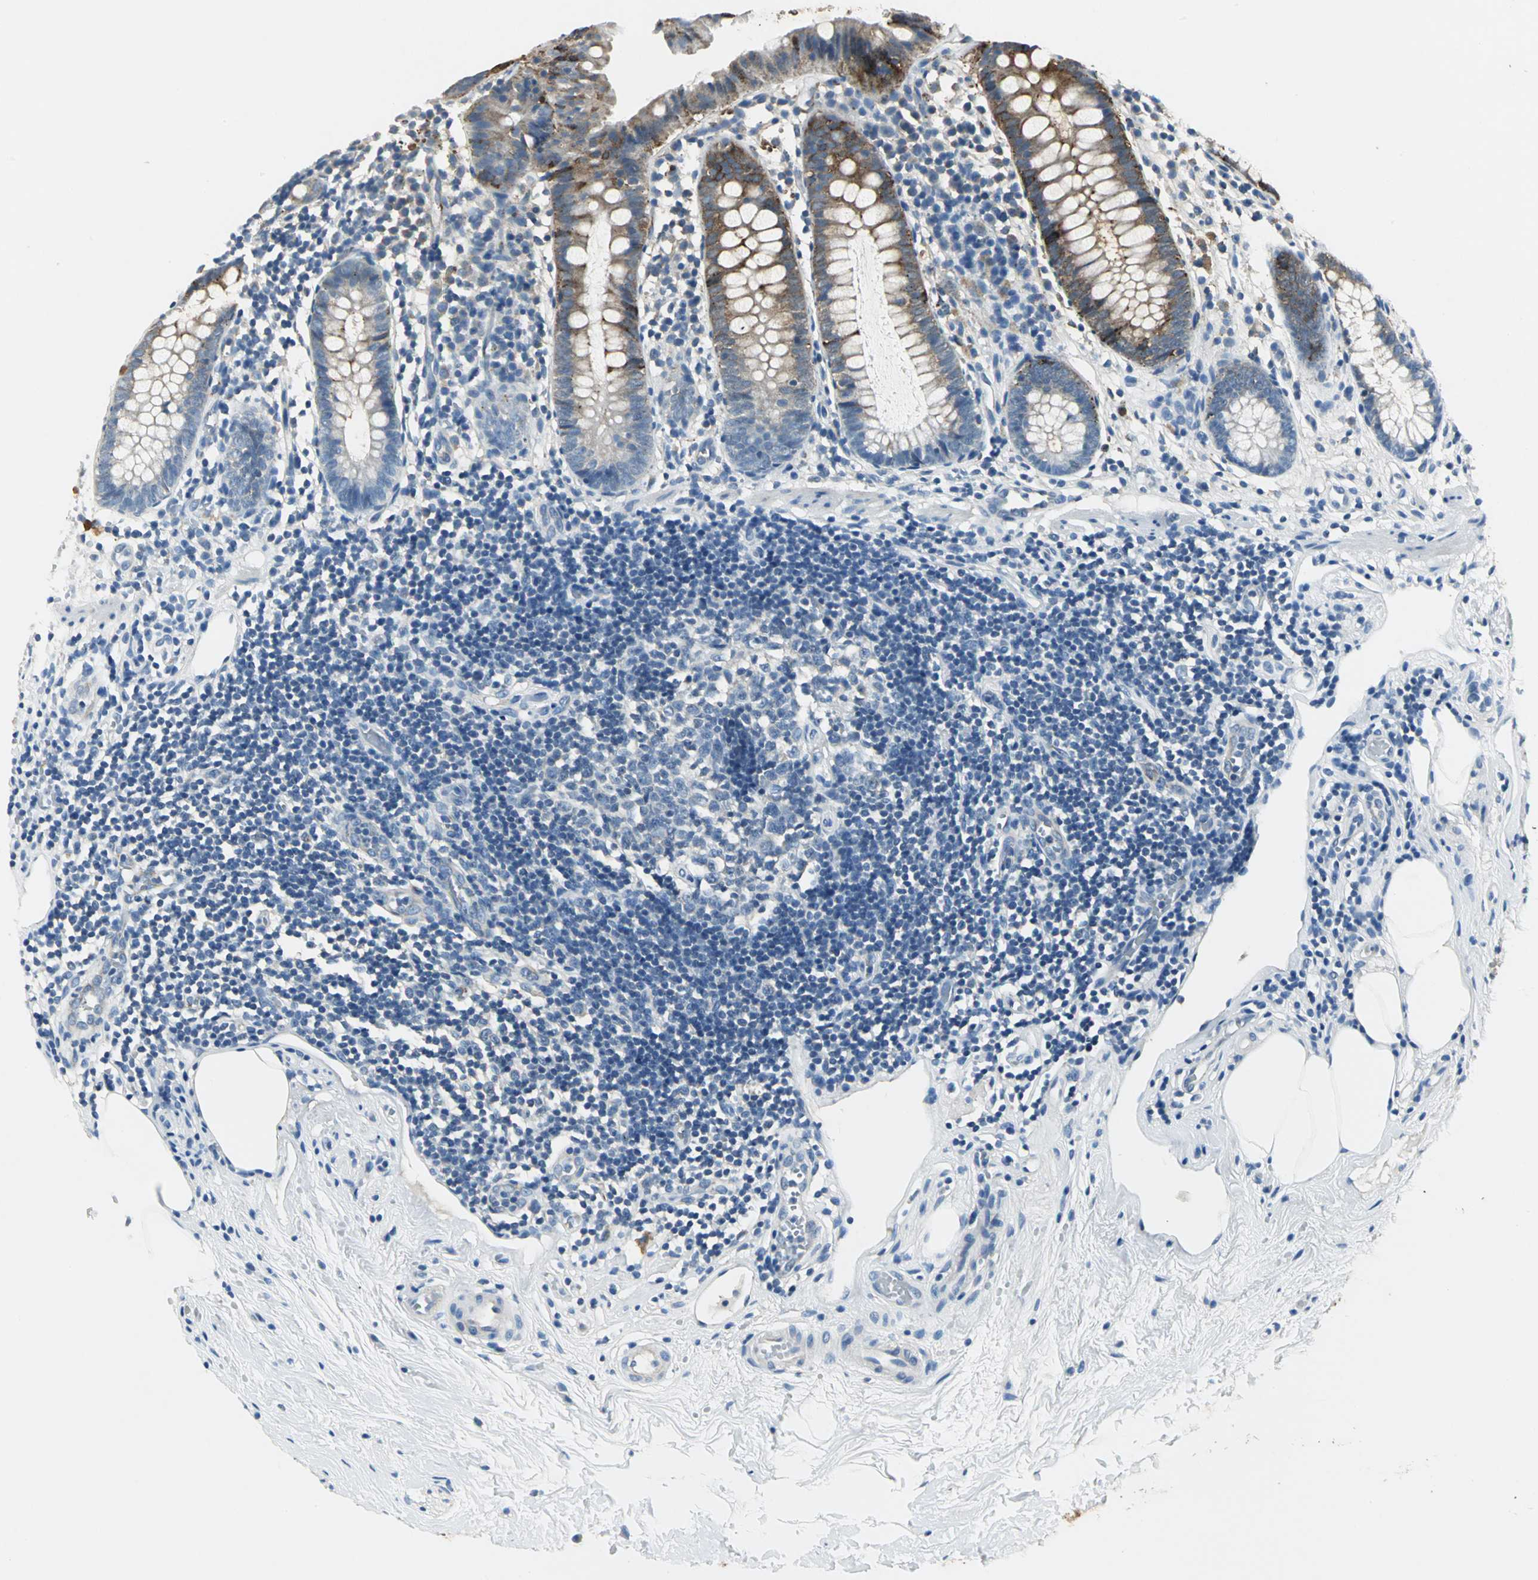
{"staining": {"intensity": "strong", "quantity": ">75%", "location": "cytoplasmic/membranous,nuclear"}, "tissue": "appendix", "cell_type": "Glandular cells", "image_type": "normal", "snomed": [{"axis": "morphology", "description": "Normal tissue, NOS"}, {"axis": "topography", "description": "Appendix"}], "caption": "Glandular cells reveal strong cytoplasmic/membranous,nuclear staining in approximately >75% of cells in normal appendix. (Brightfield microscopy of DAB IHC at high magnification).", "gene": "B3GNT2", "patient": {"sex": "male", "age": 38}}